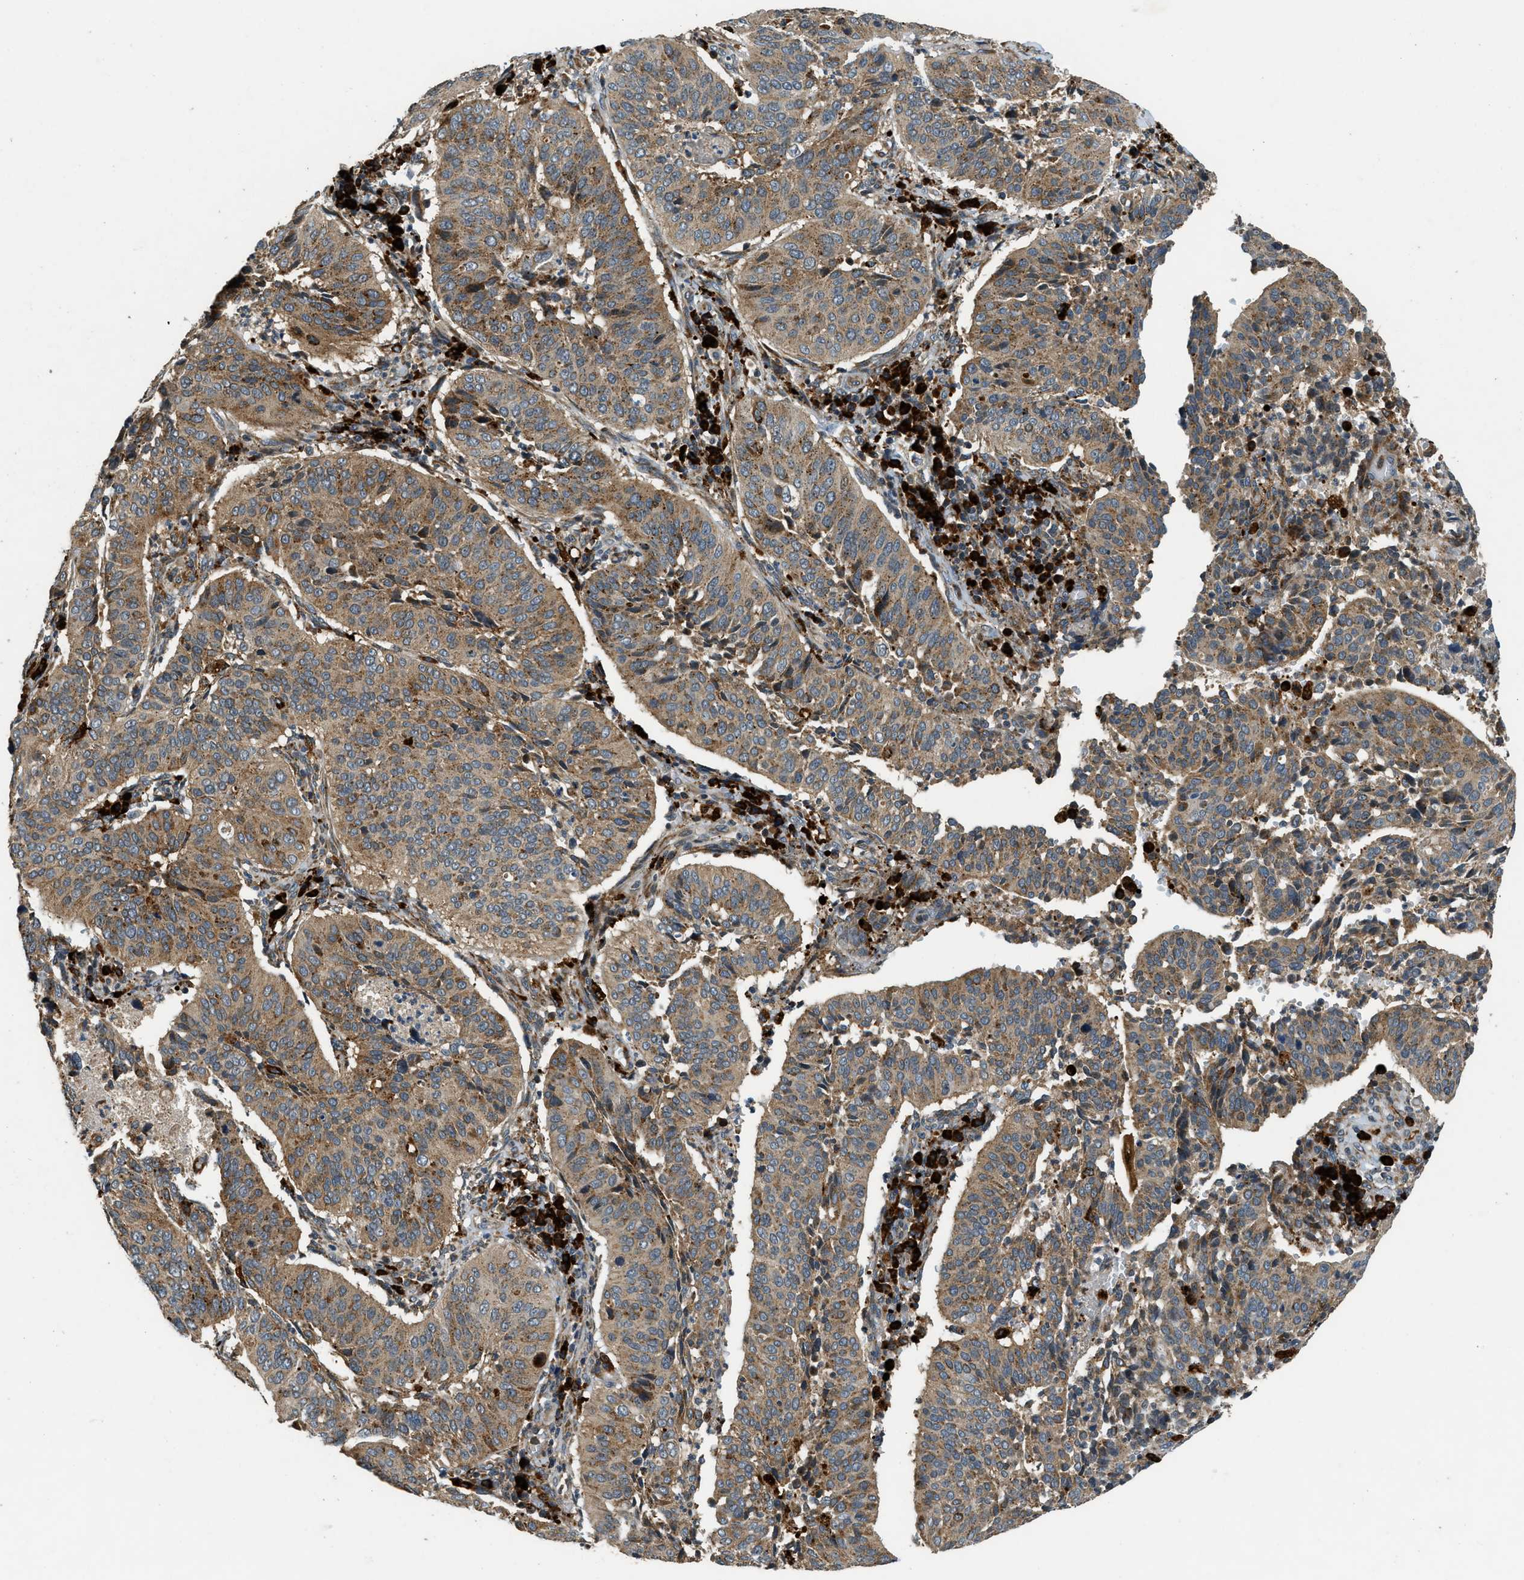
{"staining": {"intensity": "moderate", "quantity": ">75%", "location": "cytoplasmic/membranous"}, "tissue": "cervical cancer", "cell_type": "Tumor cells", "image_type": "cancer", "snomed": [{"axis": "morphology", "description": "Normal tissue, NOS"}, {"axis": "morphology", "description": "Squamous cell carcinoma, NOS"}, {"axis": "topography", "description": "Cervix"}], "caption": "Human cervical cancer stained with a brown dye exhibits moderate cytoplasmic/membranous positive staining in about >75% of tumor cells.", "gene": "HERC2", "patient": {"sex": "female", "age": 39}}